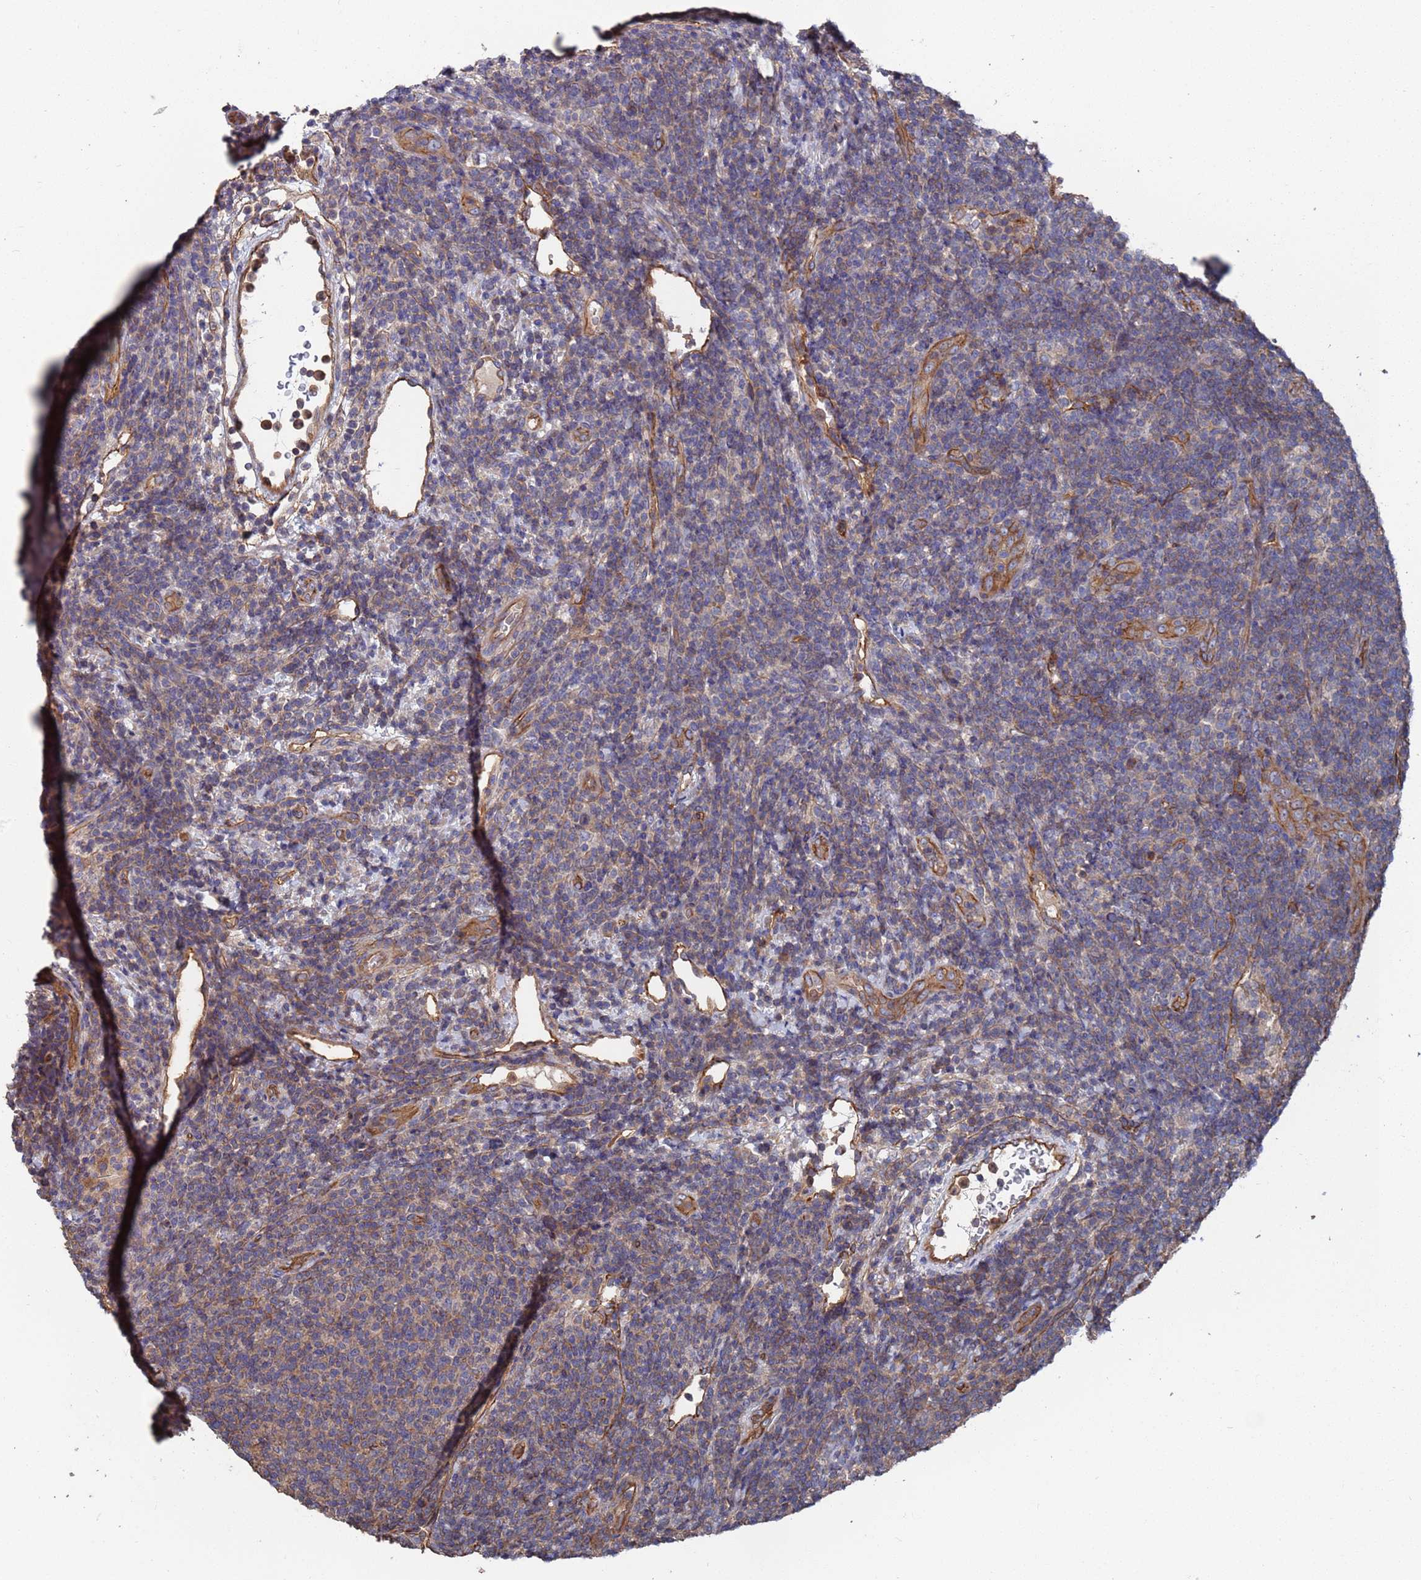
{"staining": {"intensity": "weak", "quantity": "<25%", "location": "cytoplasmic/membranous"}, "tissue": "lymphoma", "cell_type": "Tumor cells", "image_type": "cancer", "snomed": [{"axis": "morphology", "description": "Malignant lymphoma, non-Hodgkin's type, Low grade"}, {"axis": "topography", "description": "Lymph node"}], "caption": "Protein analysis of lymphoma reveals no significant staining in tumor cells. (DAB (3,3'-diaminobenzidine) immunohistochemistry with hematoxylin counter stain).", "gene": "NDUFAF6", "patient": {"sex": "male", "age": 66}}